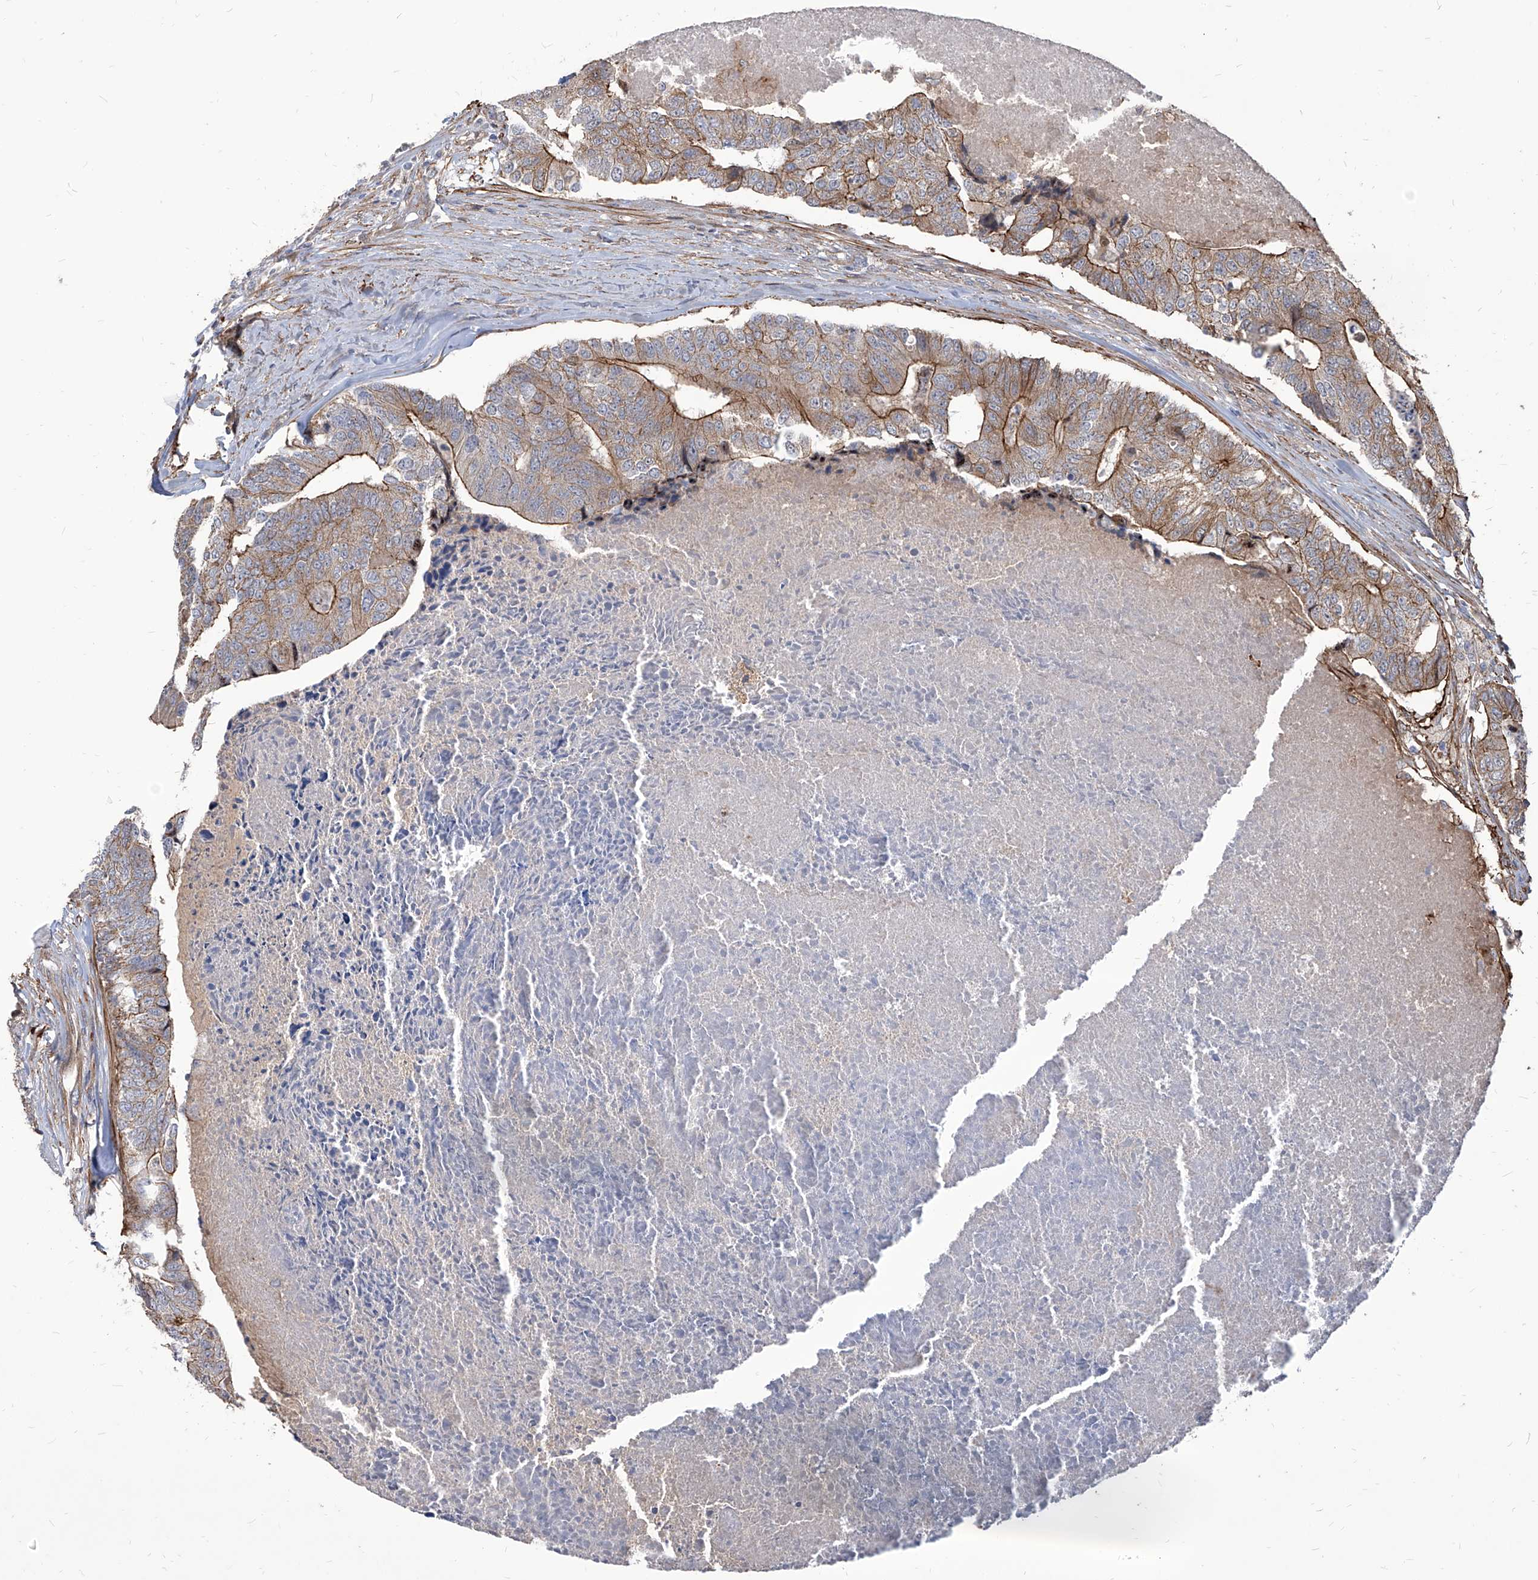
{"staining": {"intensity": "moderate", "quantity": "25%-75%", "location": "cytoplasmic/membranous"}, "tissue": "colorectal cancer", "cell_type": "Tumor cells", "image_type": "cancer", "snomed": [{"axis": "morphology", "description": "Adenocarcinoma, NOS"}, {"axis": "topography", "description": "Colon"}], "caption": "Moderate cytoplasmic/membranous protein staining is seen in approximately 25%-75% of tumor cells in adenocarcinoma (colorectal). The staining was performed using DAB (3,3'-diaminobenzidine), with brown indicating positive protein expression. Nuclei are stained blue with hematoxylin.", "gene": "FAM83B", "patient": {"sex": "female", "age": 67}}